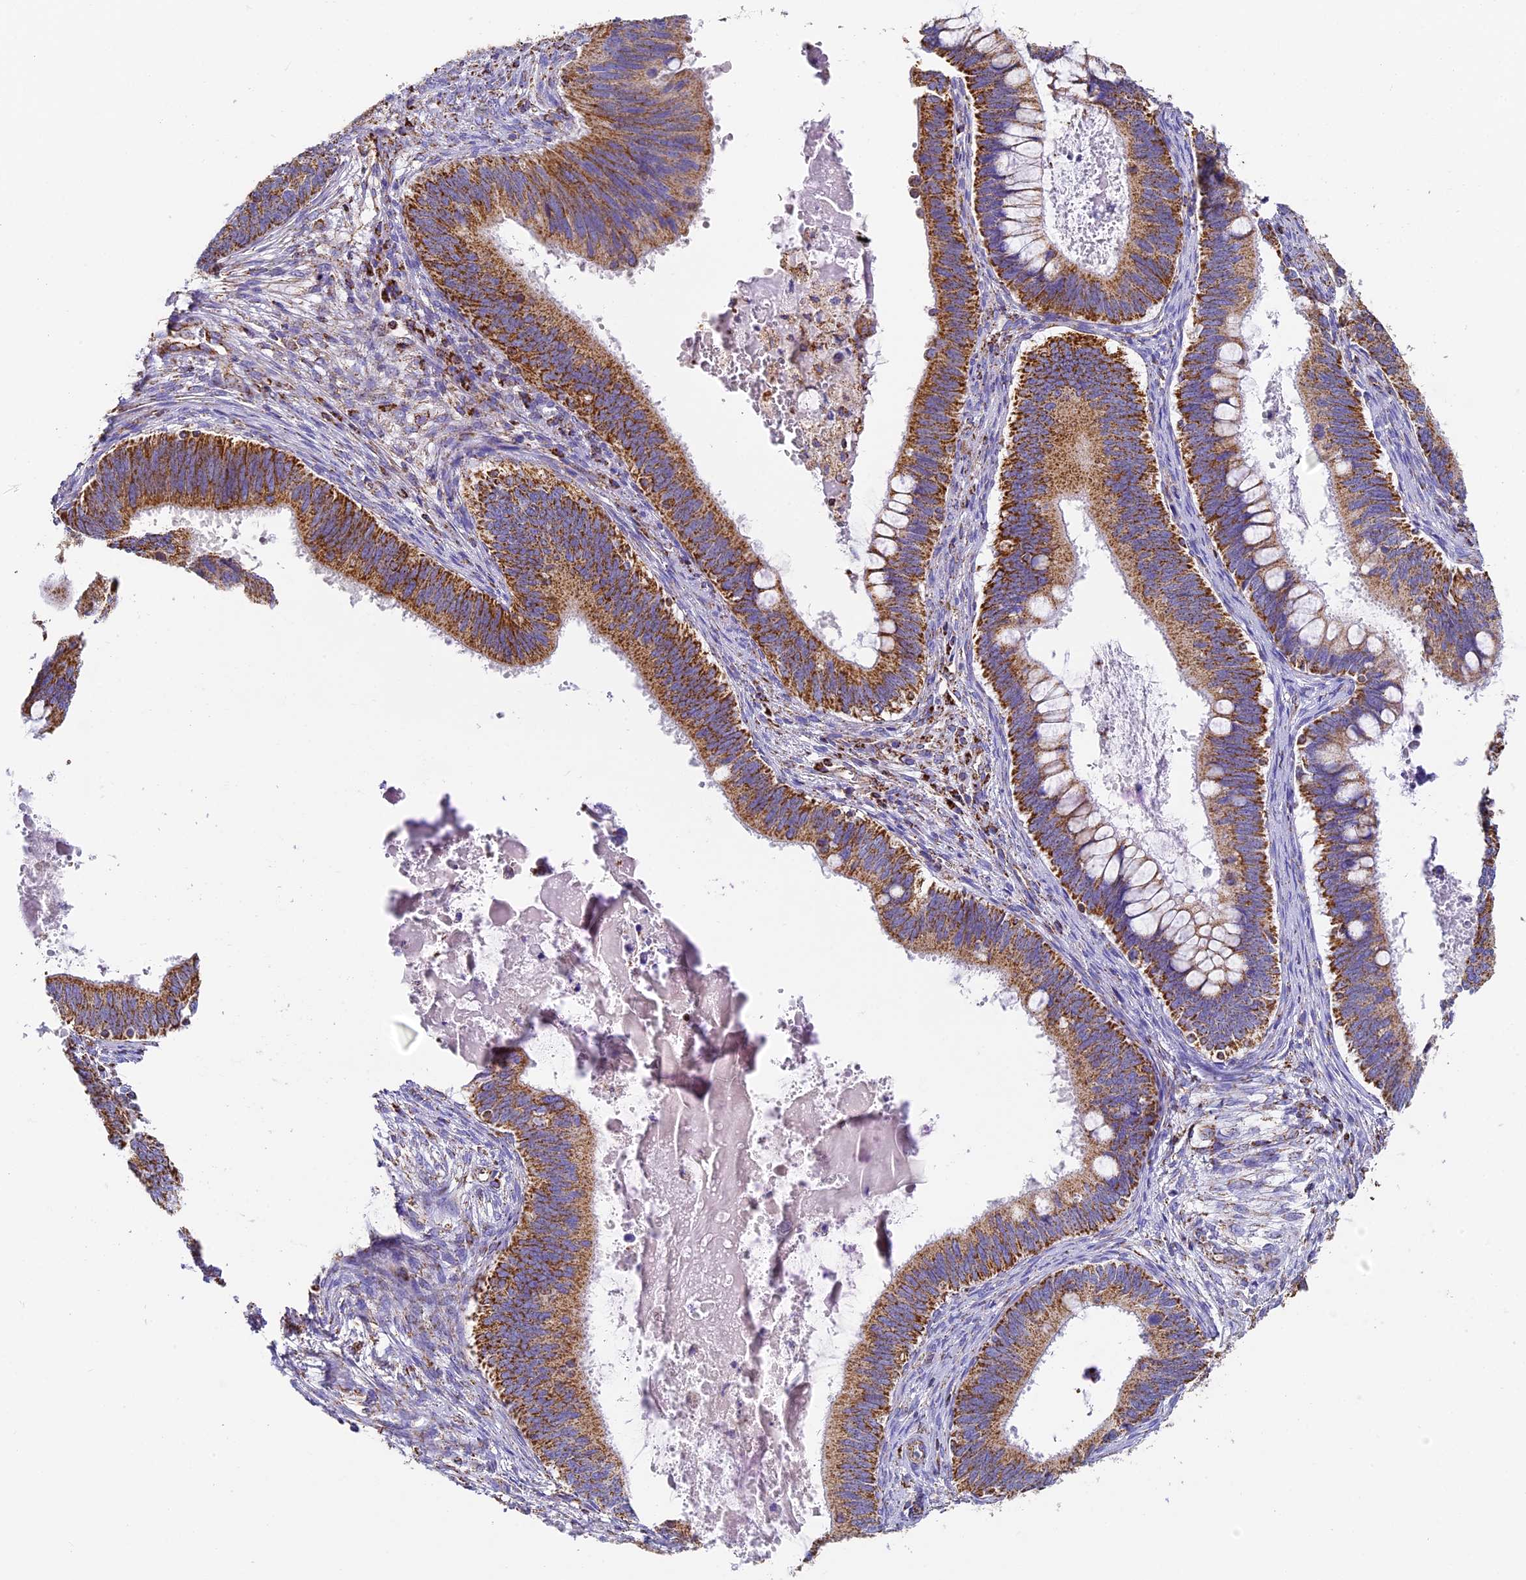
{"staining": {"intensity": "strong", "quantity": ">75%", "location": "cytoplasmic/membranous"}, "tissue": "cervical cancer", "cell_type": "Tumor cells", "image_type": "cancer", "snomed": [{"axis": "morphology", "description": "Adenocarcinoma, NOS"}, {"axis": "topography", "description": "Cervix"}], "caption": "Cervical adenocarcinoma was stained to show a protein in brown. There is high levels of strong cytoplasmic/membranous expression in approximately >75% of tumor cells.", "gene": "STK17A", "patient": {"sex": "female", "age": 42}}